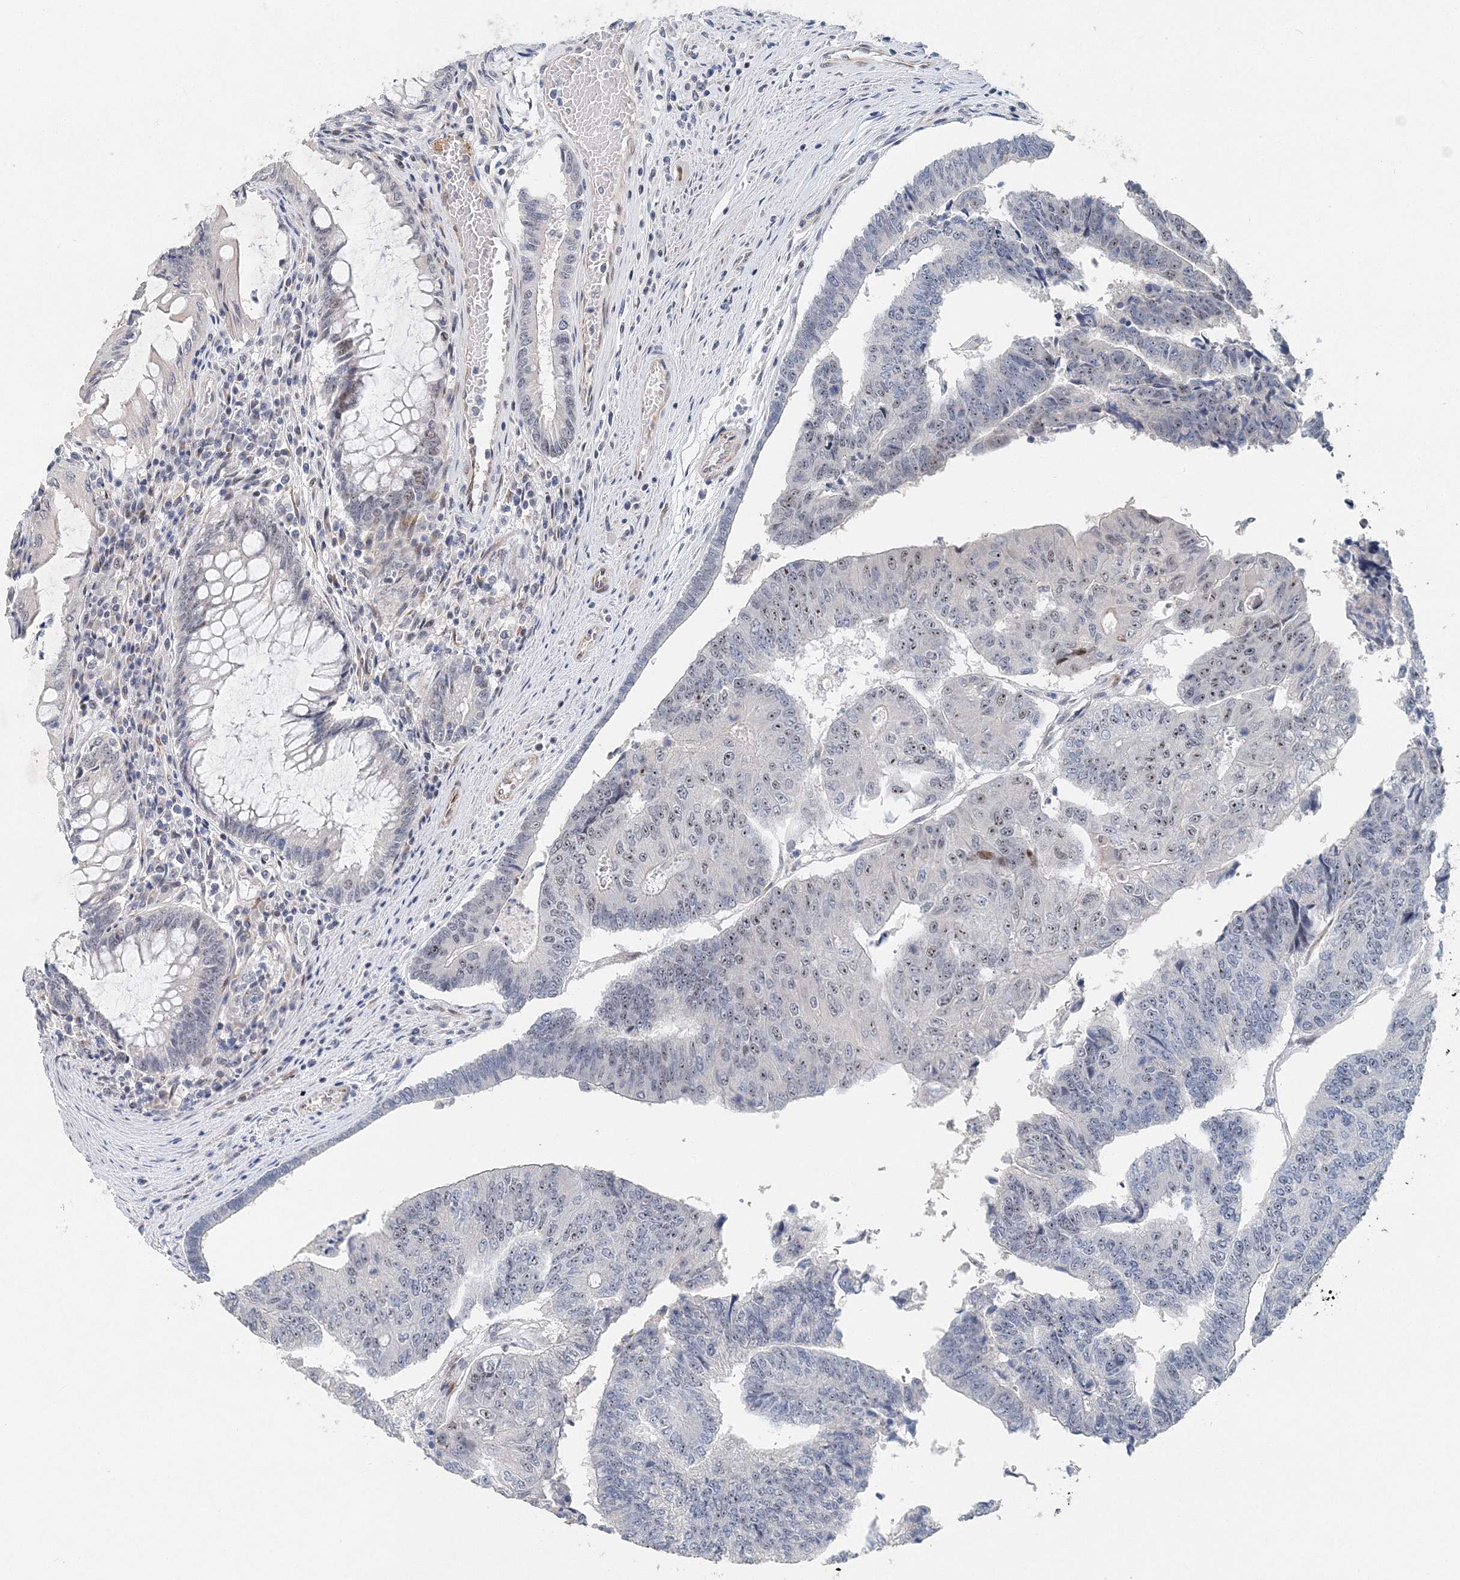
{"staining": {"intensity": "moderate", "quantity": "25%-75%", "location": "nuclear"}, "tissue": "colorectal cancer", "cell_type": "Tumor cells", "image_type": "cancer", "snomed": [{"axis": "morphology", "description": "Adenocarcinoma, NOS"}, {"axis": "topography", "description": "Colon"}], "caption": "Protein positivity by immunohistochemistry shows moderate nuclear positivity in about 25%-75% of tumor cells in colorectal cancer.", "gene": "UIMC1", "patient": {"sex": "female", "age": 67}}